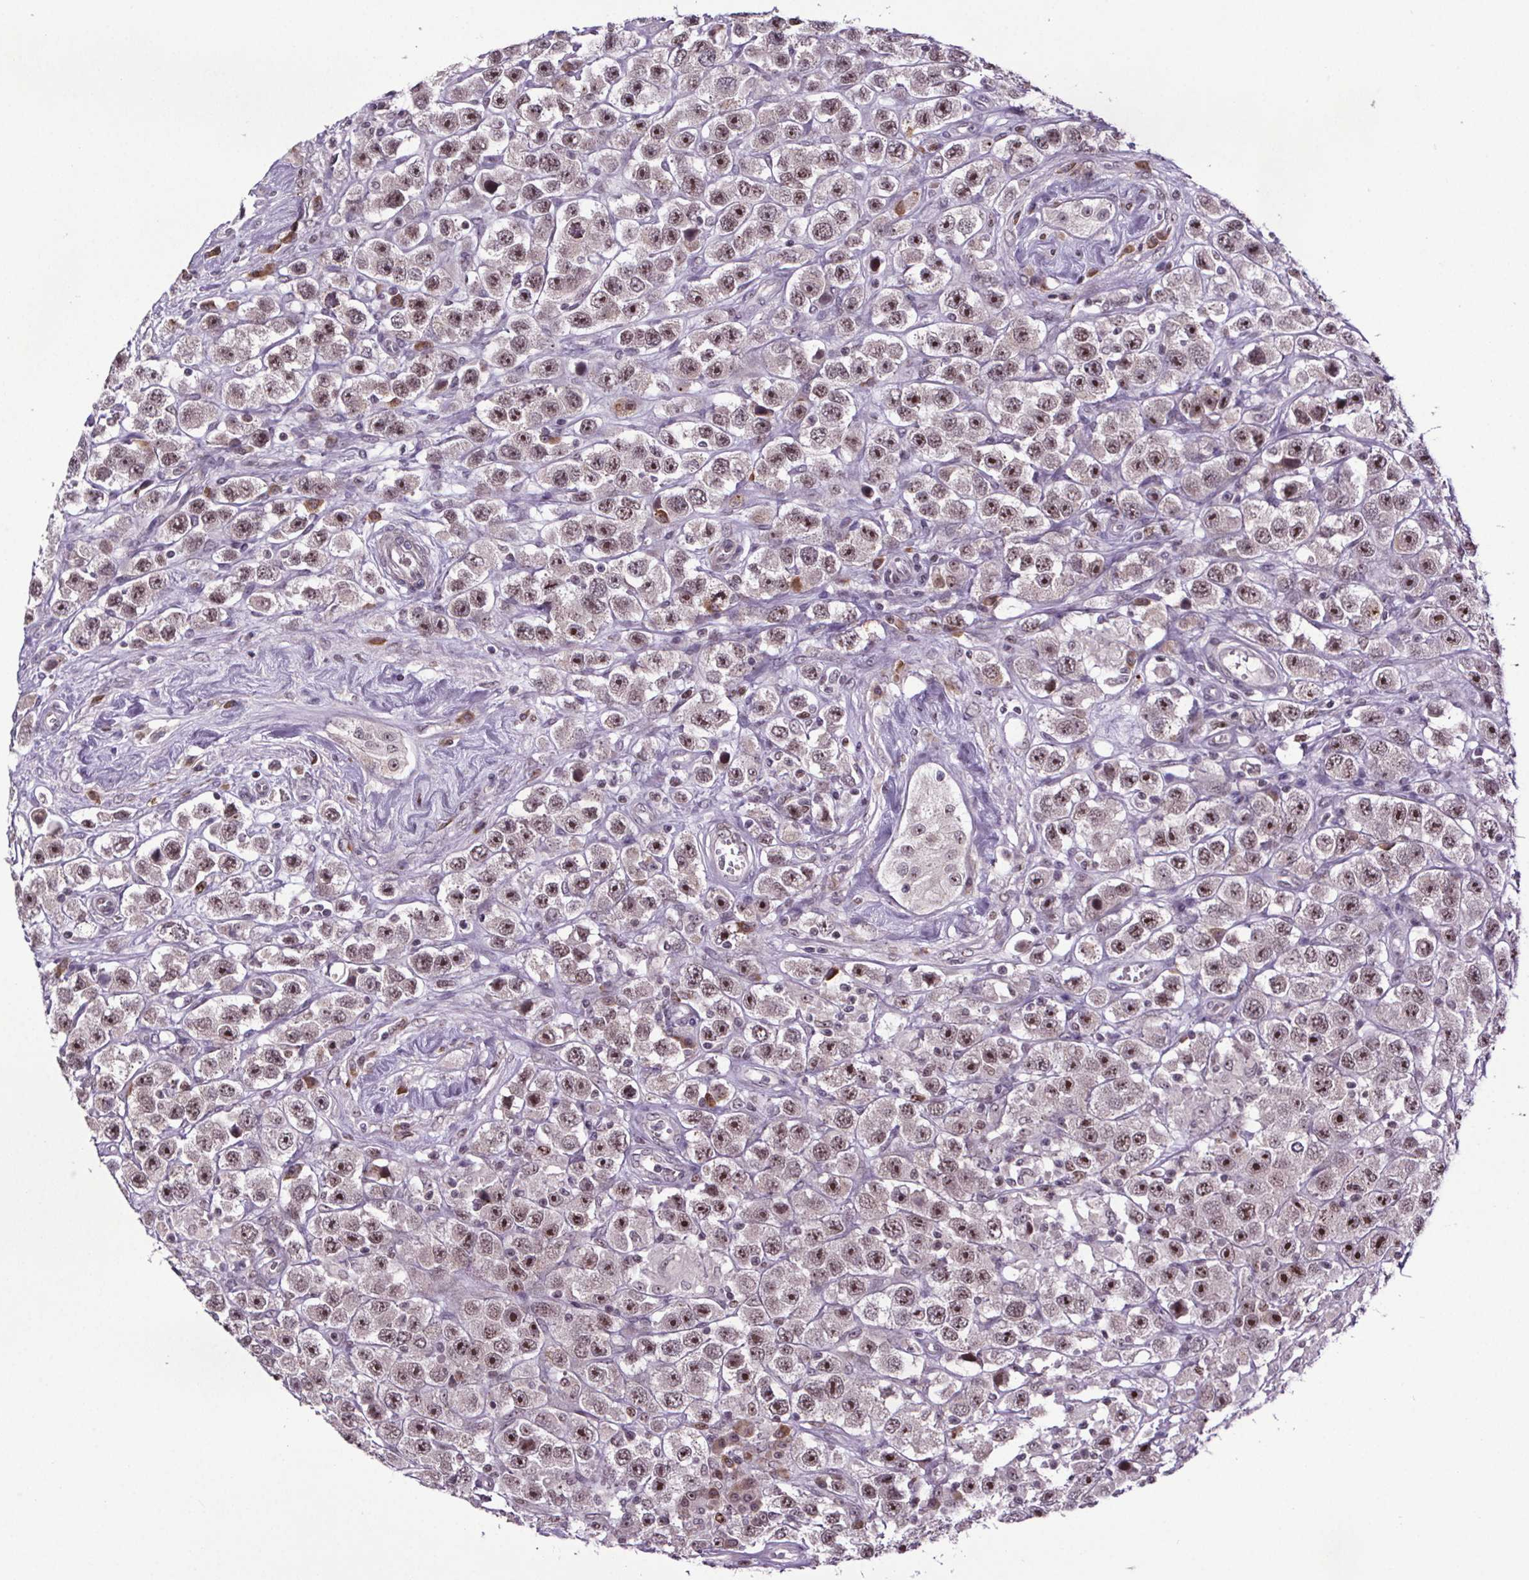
{"staining": {"intensity": "moderate", "quantity": ">75%", "location": "nuclear"}, "tissue": "testis cancer", "cell_type": "Tumor cells", "image_type": "cancer", "snomed": [{"axis": "morphology", "description": "Seminoma, NOS"}, {"axis": "topography", "description": "Testis"}], "caption": "Seminoma (testis) stained with IHC demonstrates moderate nuclear expression in about >75% of tumor cells.", "gene": "ATMIN", "patient": {"sex": "male", "age": 45}}